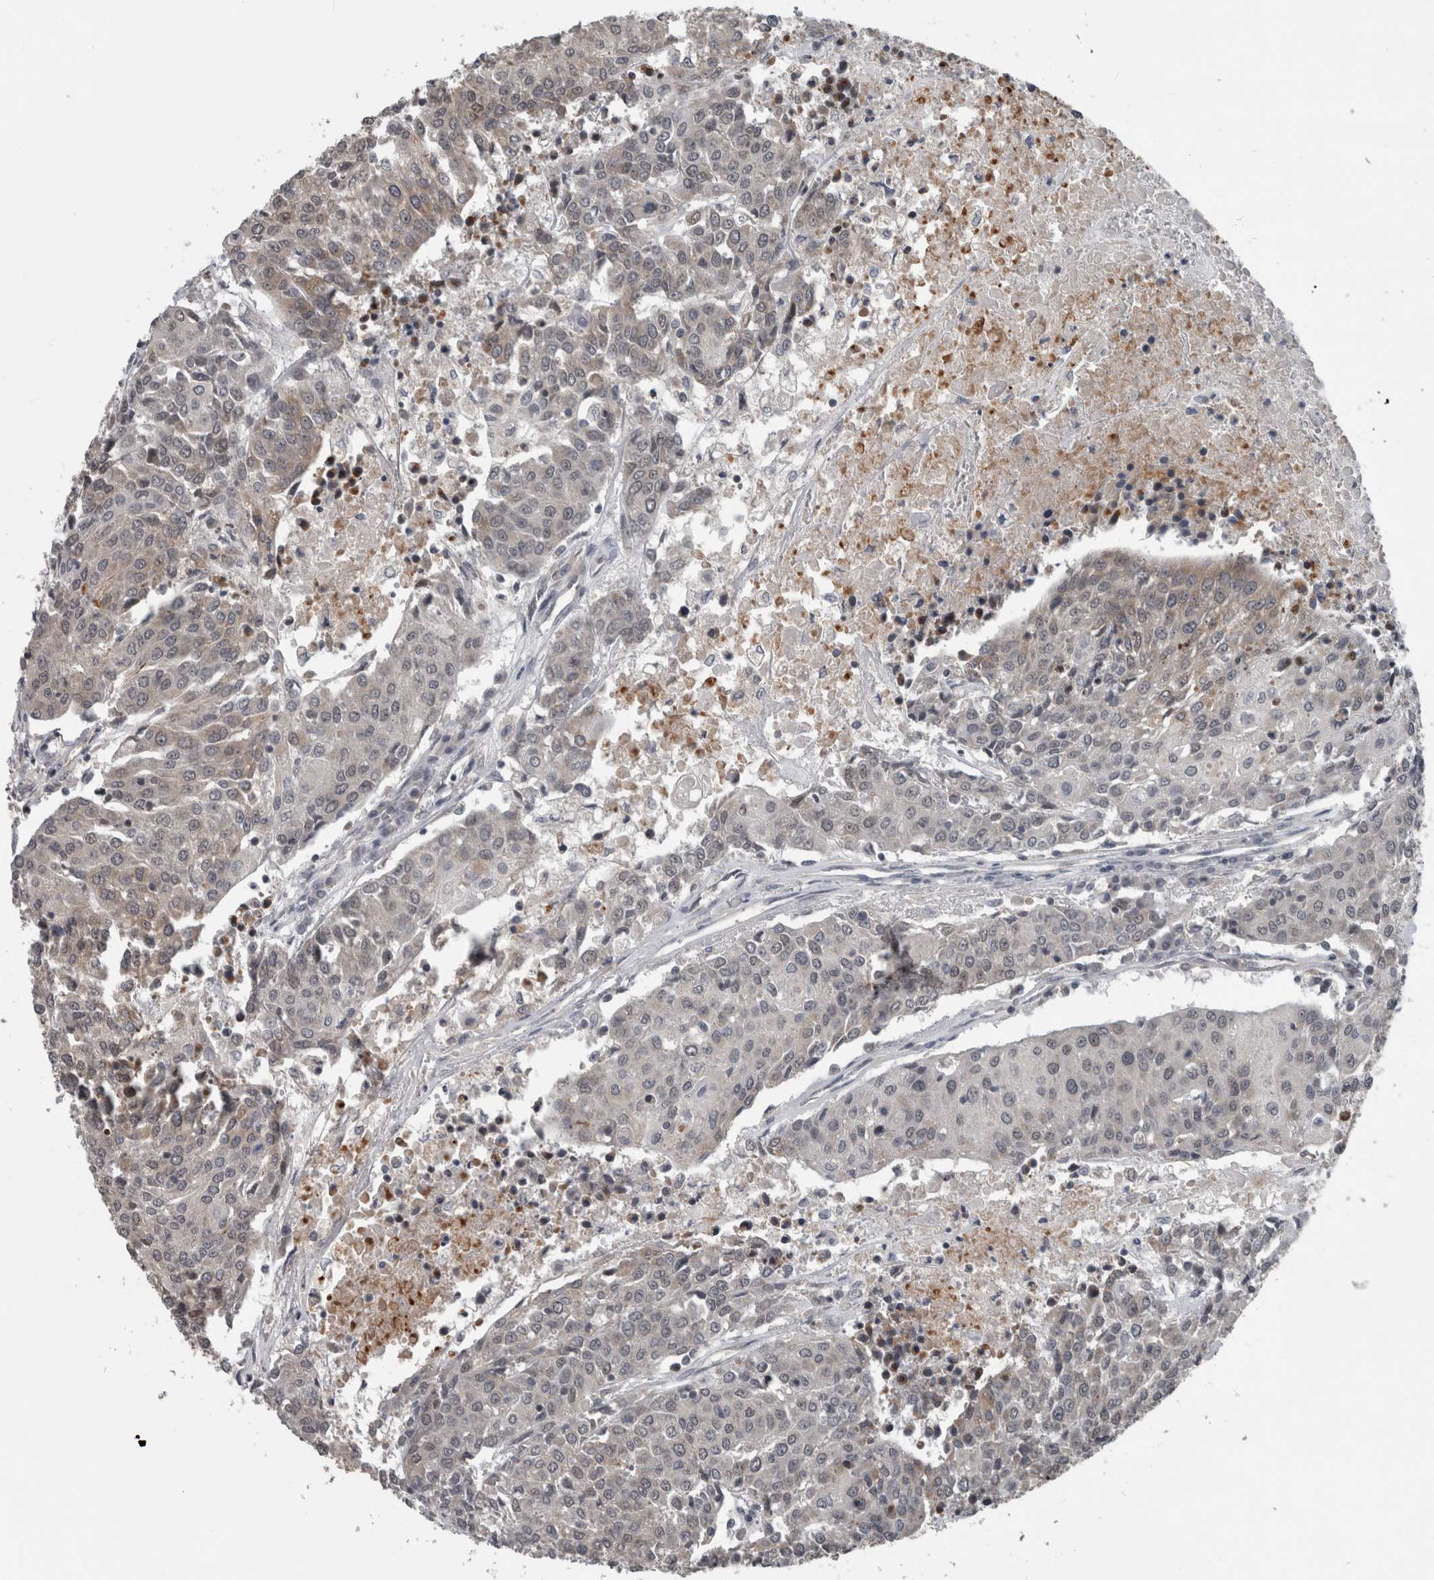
{"staining": {"intensity": "weak", "quantity": "25%-75%", "location": "cytoplasmic/membranous"}, "tissue": "urothelial cancer", "cell_type": "Tumor cells", "image_type": "cancer", "snomed": [{"axis": "morphology", "description": "Urothelial carcinoma, High grade"}, {"axis": "topography", "description": "Urinary bladder"}], "caption": "This micrograph shows IHC staining of human urothelial cancer, with low weak cytoplasmic/membranous positivity in about 25%-75% of tumor cells.", "gene": "ENY2", "patient": {"sex": "female", "age": 85}}